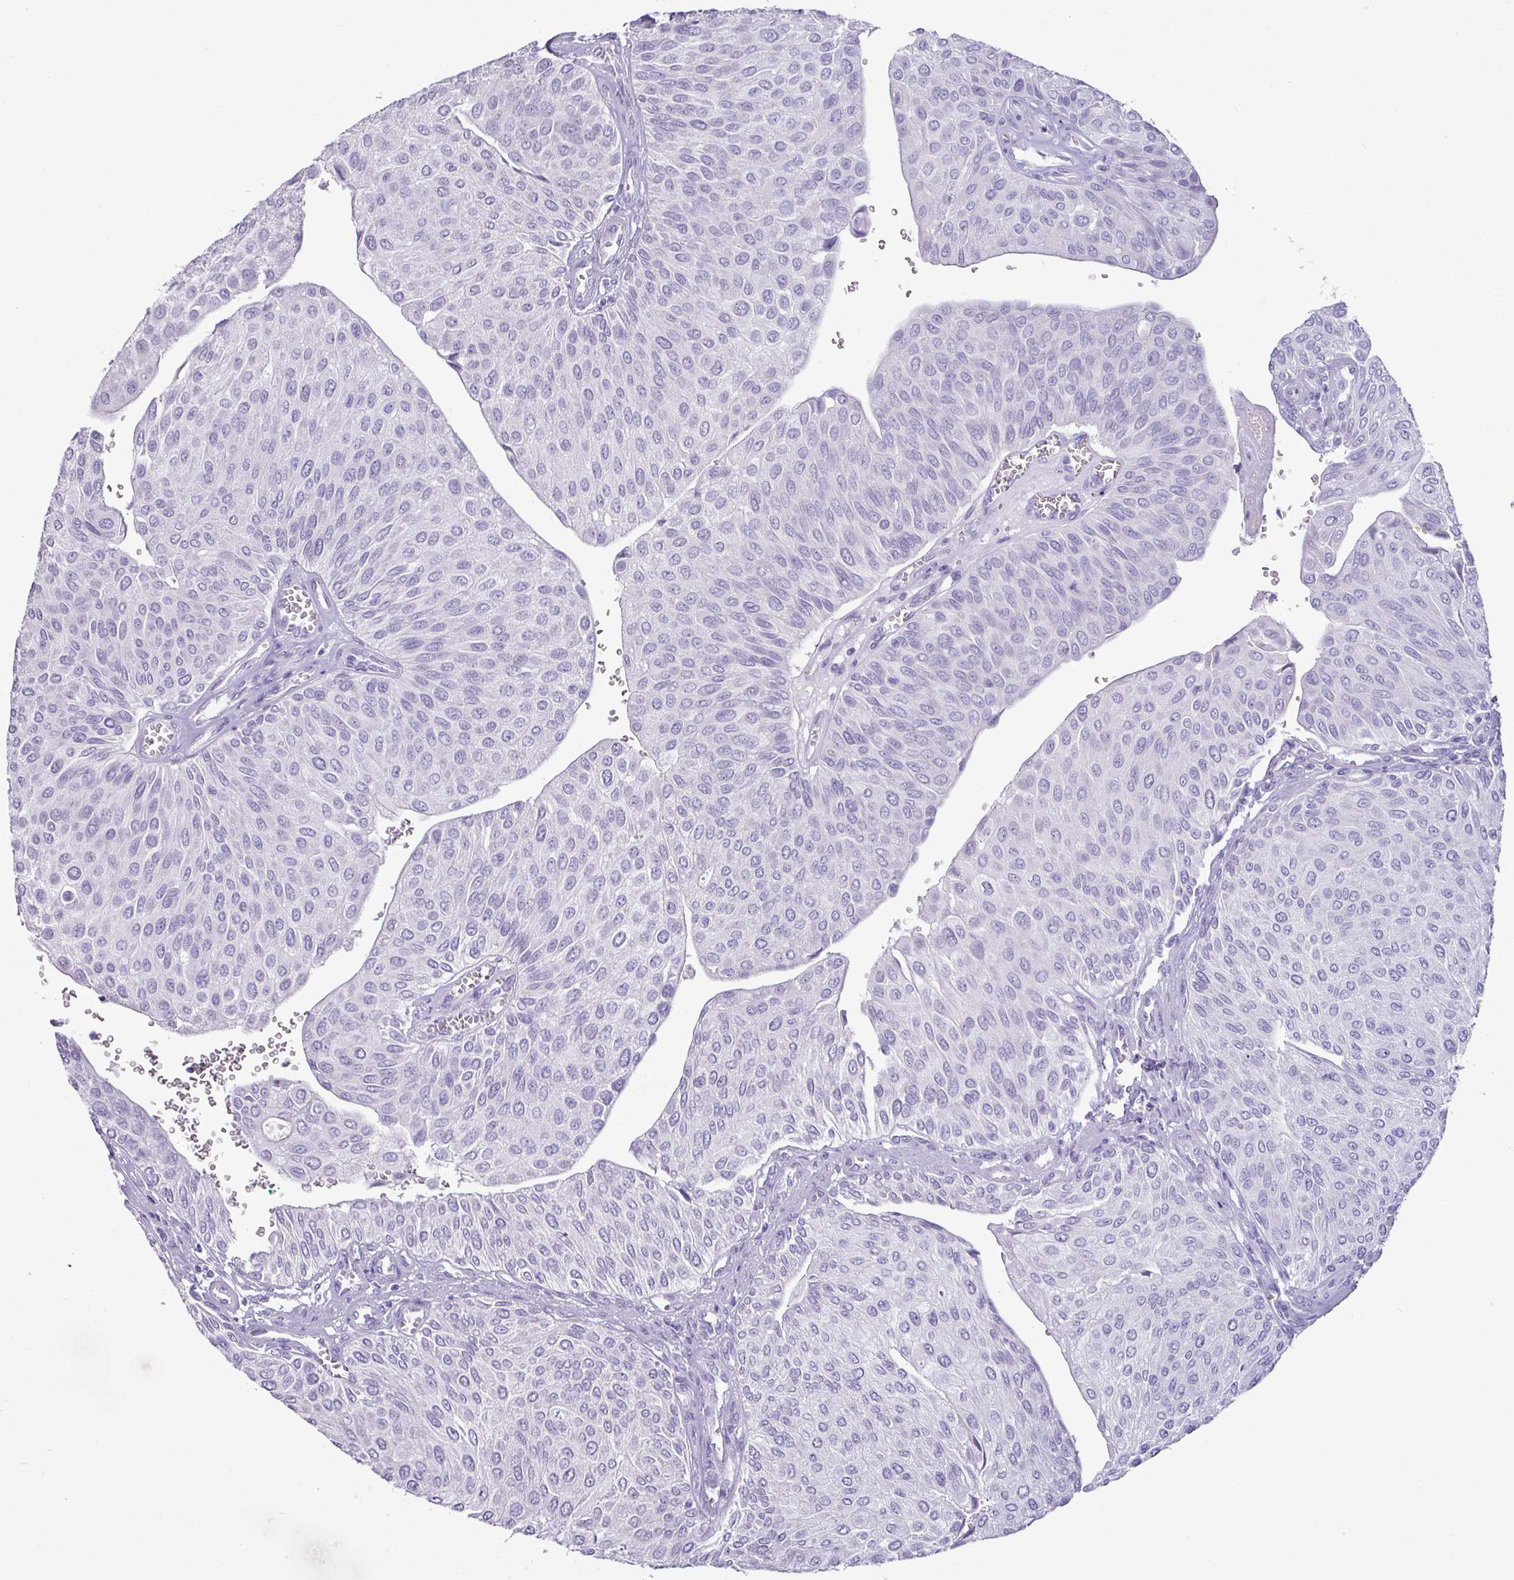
{"staining": {"intensity": "negative", "quantity": "none", "location": "none"}, "tissue": "urothelial cancer", "cell_type": "Tumor cells", "image_type": "cancer", "snomed": [{"axis": "morphology", "description": "Urothelial carcinoma, NOS"}, {"axis": "topography", "description": "Urinary bladder"}], "caption": "High magnification brightfield microscopy of transitional cell carcinoma stained with DAB (brown) and counterstained with hematoxylin (blue): tumor cells show no significant positivity.", "gene": "GSTA3", "patient": {"sex": "male", "age": 67}}